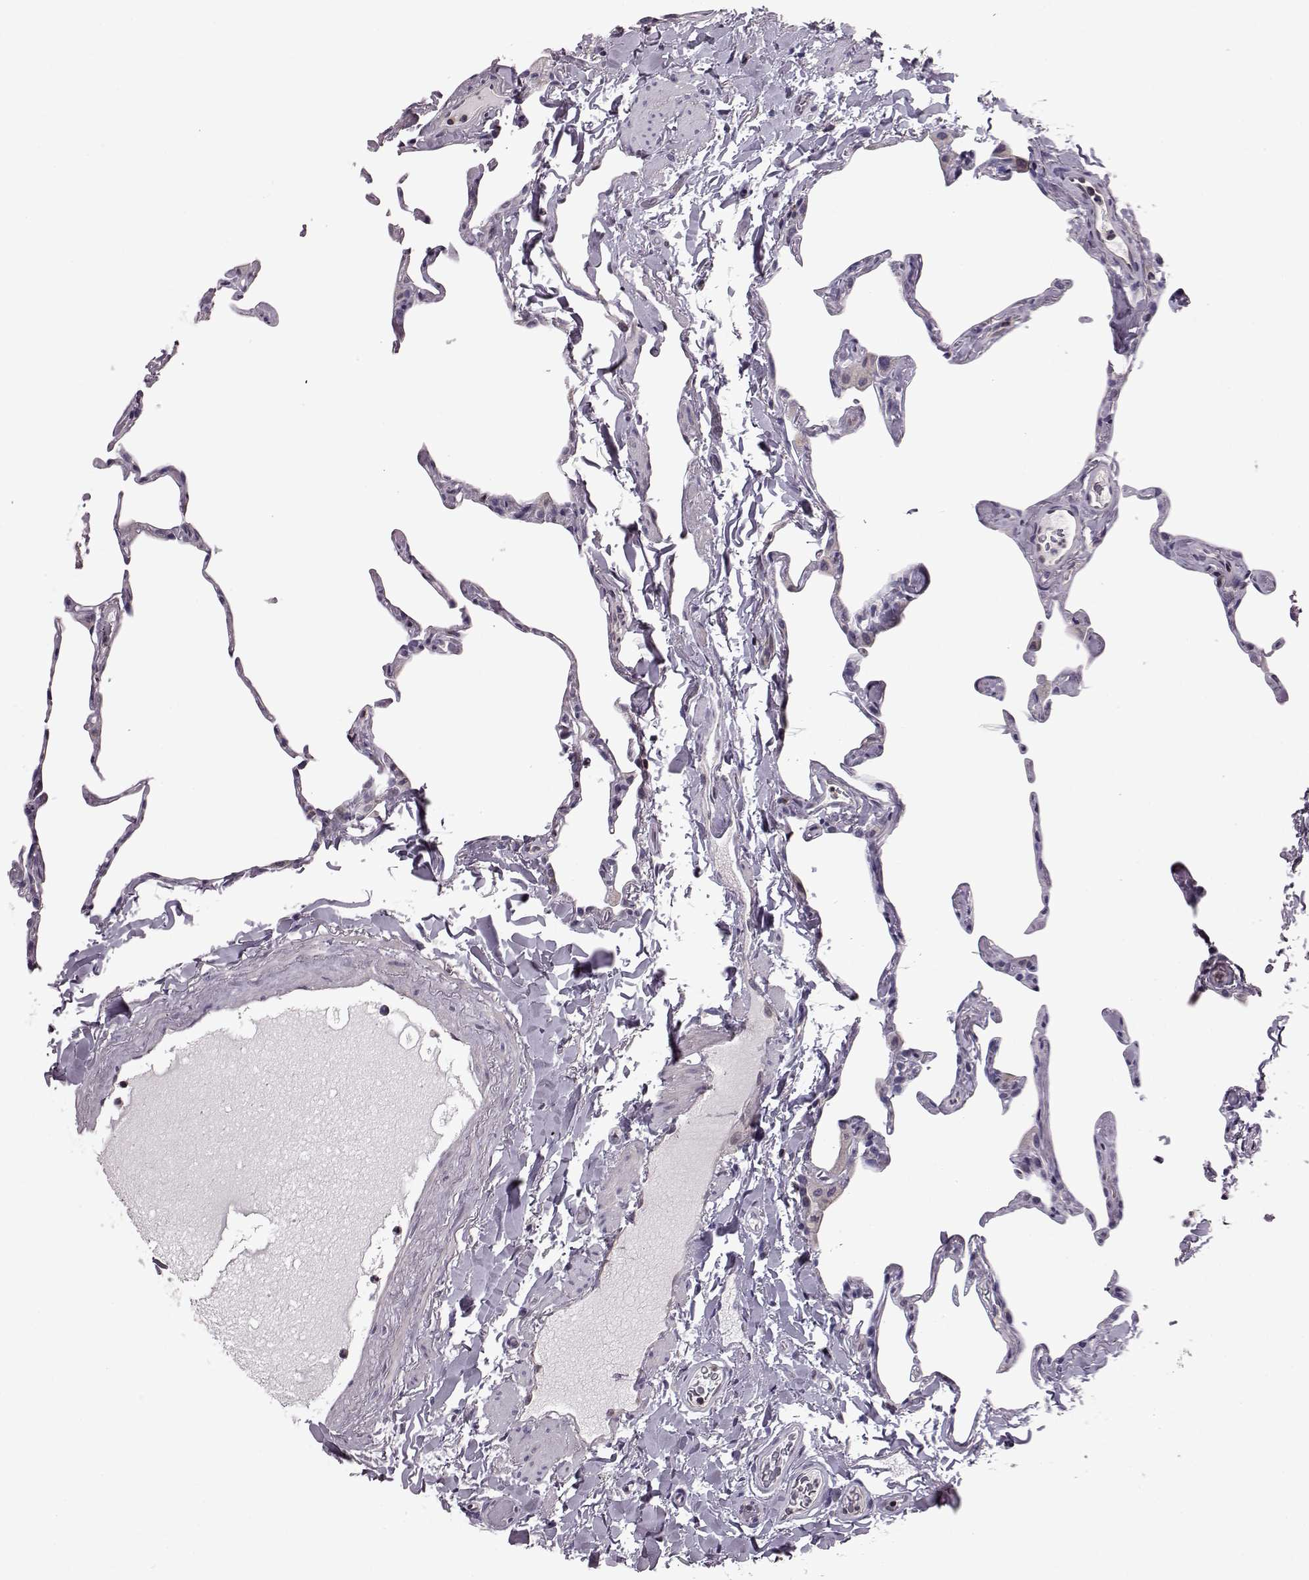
{"staining": {"intensity": "negative", "quantity": "none", "location": "none"}, "tissue": "lung", "cell_type": "Alveolar cells", "image_type": "normal", "snomed": [{"axis": "morphology", "description": "Normal tissue, NOS"}, {"axis": "topography", "description": "Lung"}], "caption": "Immunohistochemistry (IHC) of normal lung reveals no expression in alveolar cells.", "gene": "CDC42SE1", "patient": {"sex": "male", "age": 65}}